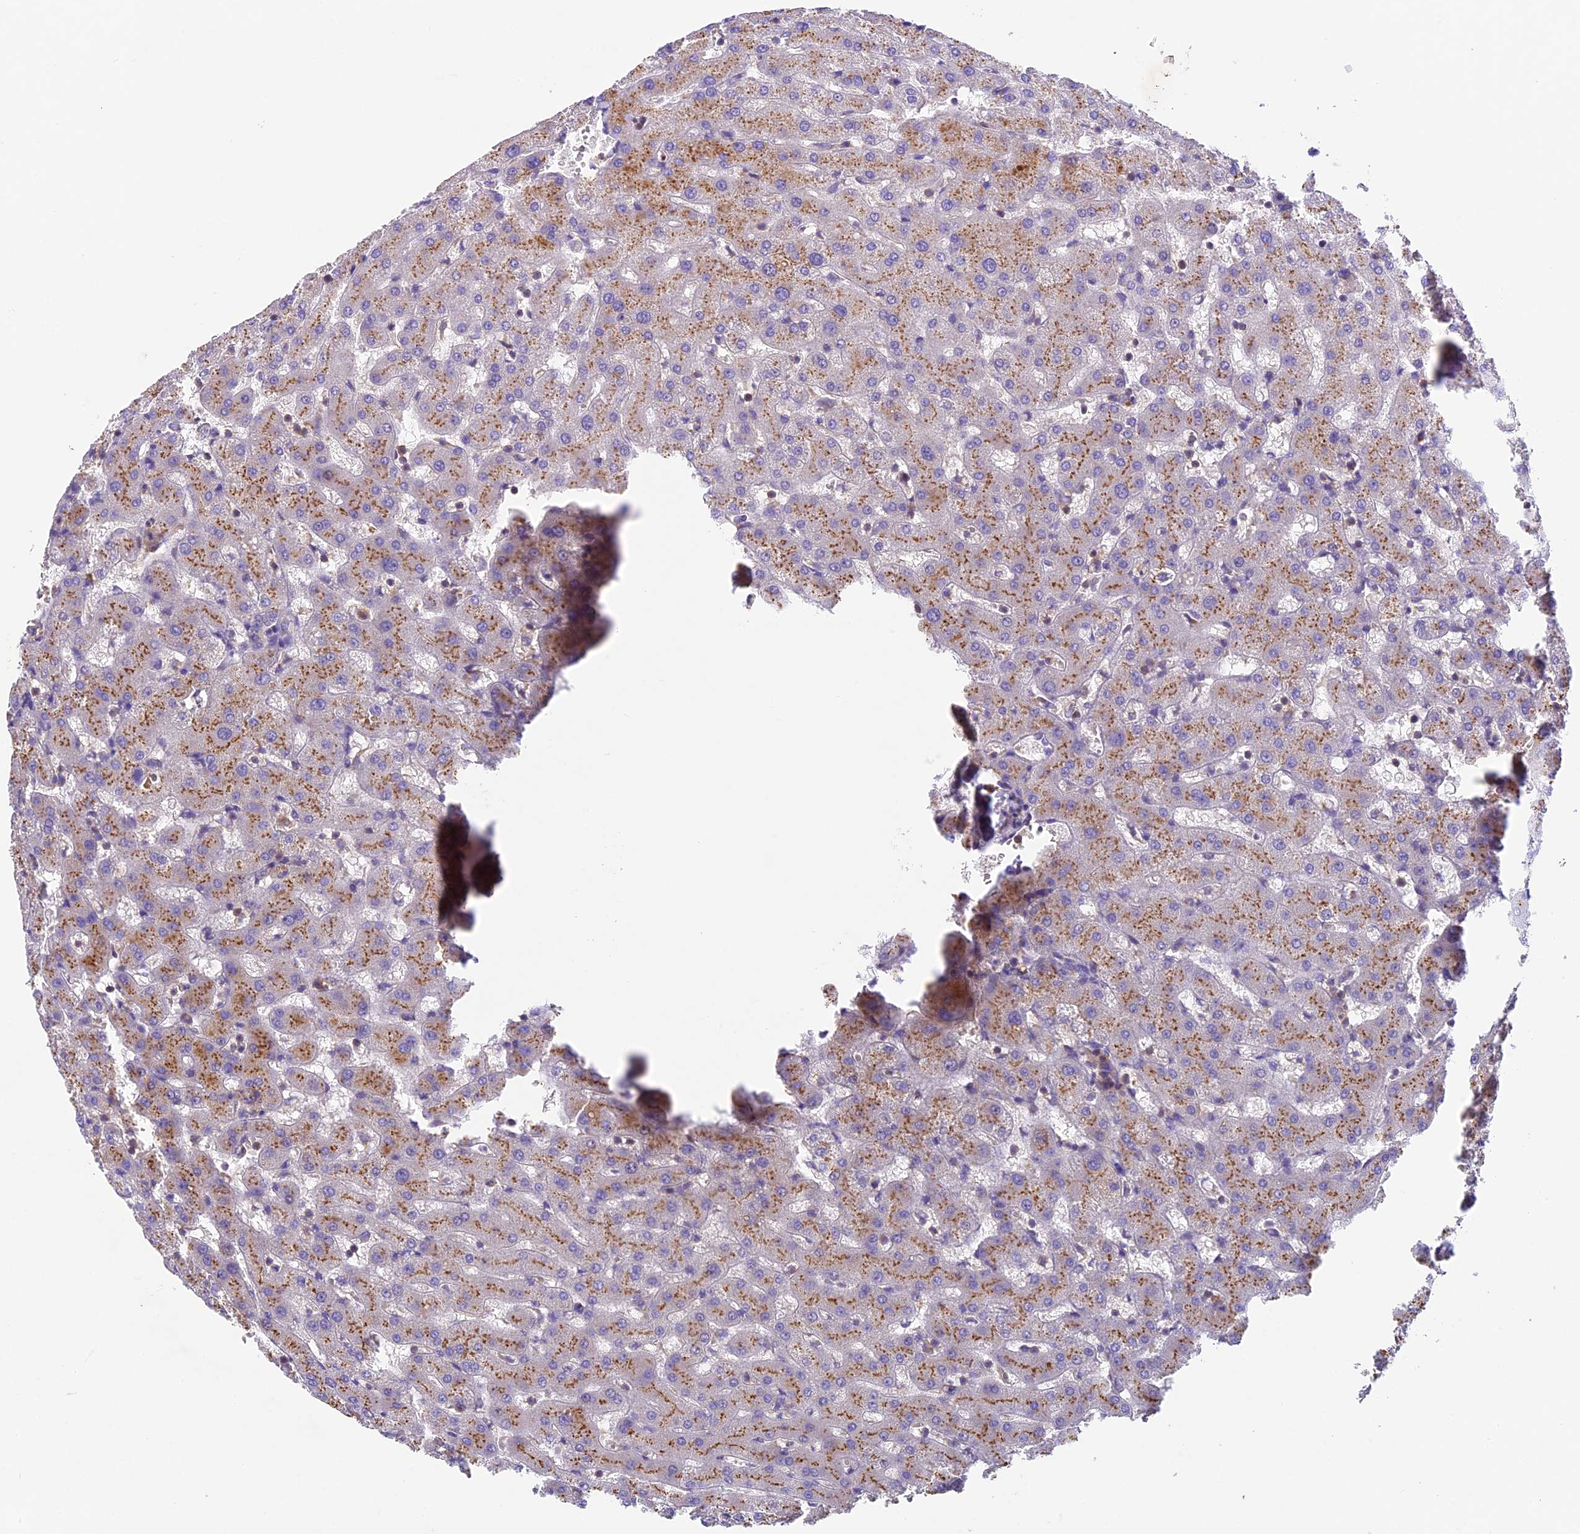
{"staining": {"intensity": "moderate", "quantity": ">75%", "location": "cytoplasmic/membranous"}, "tissue": "liver", "cell_type": "Hepatocytes", "image_type": "normal", "snomed": [{"axis": "morphology", "description": "Normal tissue, NOS"}, {"axis": "topography", "description": "Liver"}], "caption": "Protein analysis of benign liver demonstrates moderate cytoplasmic/membranous positivity in approximately >75% of hepatocytes. The protein of interest is stained brown, and the nuclei are stained in blue (DAB (3,3'-diaminobenzidine) IHC with brightfield microscopy, high magnification).", "gene": "TBC1D1", "patient": {"sex": "female", "age": 63}}